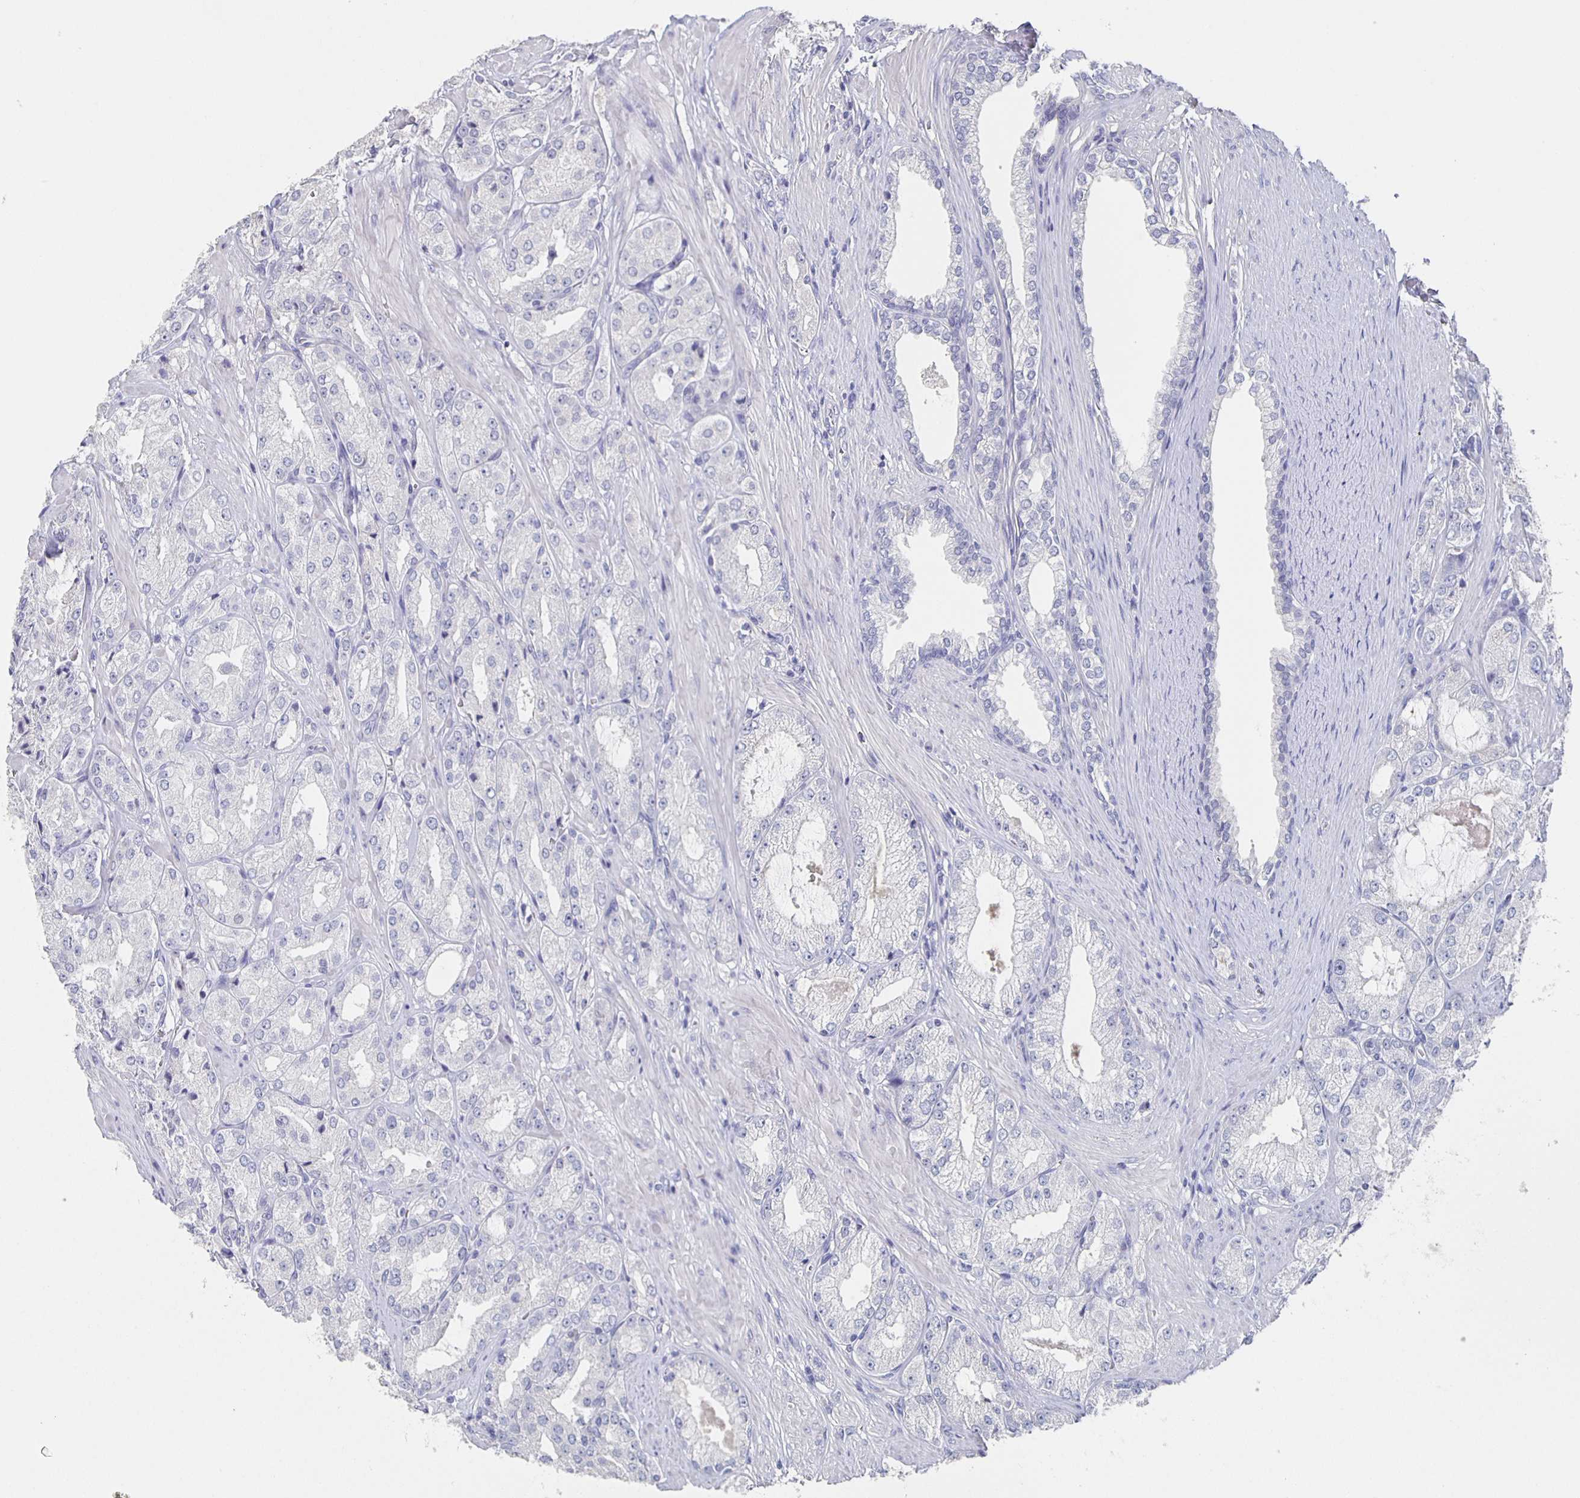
{"staining": {"intensity": "negative", "quantity": "none", "location": "none"}, "tissue": "prostate cancer", "cell_type": "Tumor cells", "image_type": "cancer", "snomed": [{"axis": "morphology", "description": "Adenocarcinoma, High grade"}, {"axis": "topography", "description": "Prostate"}], "caption": "The micrograph reveals no significant positivity in tumor cells of prostate high-grade adenocarcinoma.", "gene": "CACNA2D2", "patient": {"sex": "male", "age": 68}}